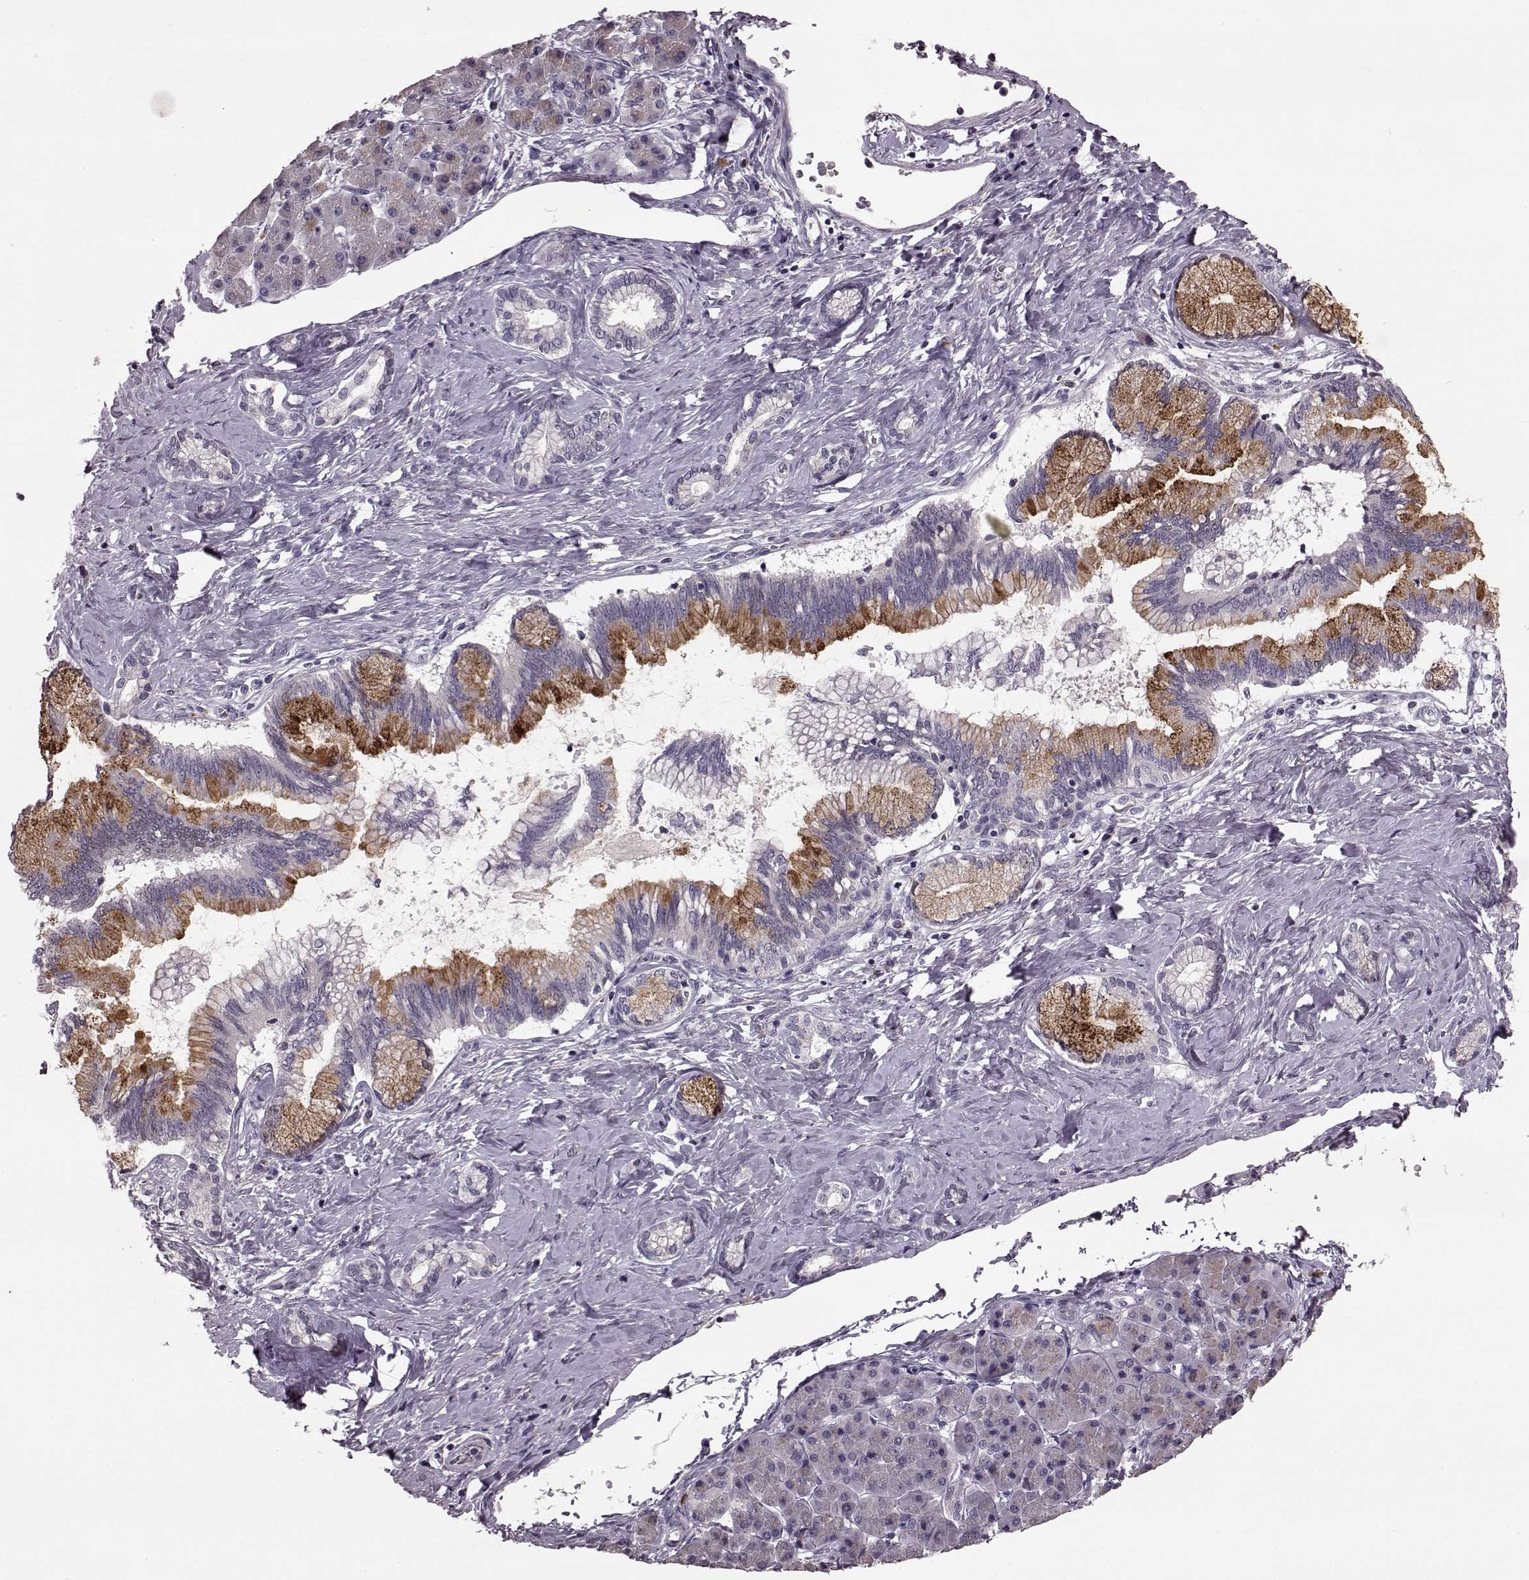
{"staining": {"intensity": "negative", "quantity": "none", "location": "none"}, "tissue": "pancreatic cancer", "cell_type": "Tumor cells", "image_type": "cancer", "snomed": [{"axis": "morphology", "description": "Adenocarcinoma, NOS"}, {"axis": "topography", "description": "Pancreas"}], "caption": "The IHC photomicrograph has no significant positivity in tumor cells of pancreatic cancer (adenocarcinoma) tissue. (Stains: DAB immunohistochemistry with hematoxylin counter stain, Microscopy: brightfield microscopy at high magnification).", "gene": "SLC52A3", "patient": {"sex": "female", "age": 73}}